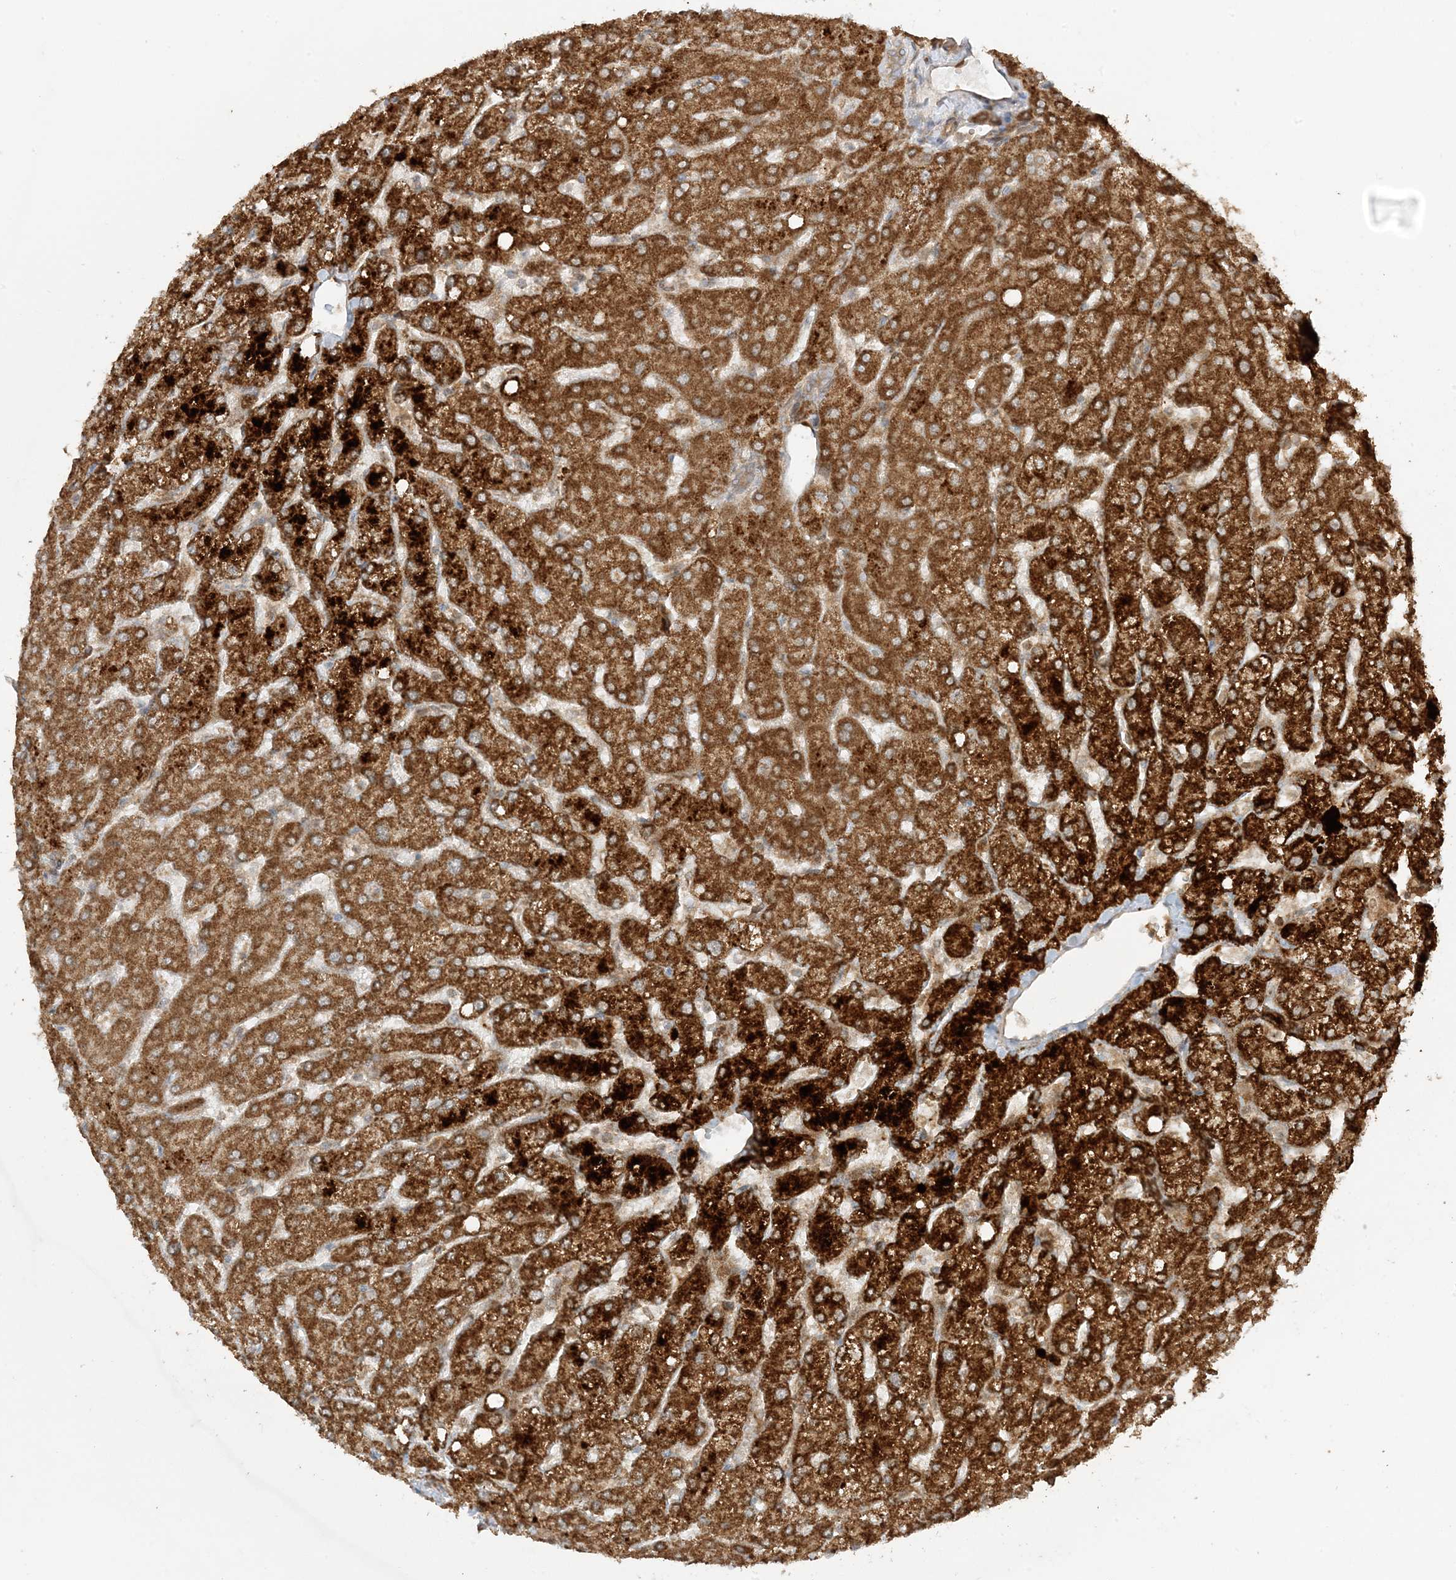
{"staining": {"intensity": "moderate", "quantity": ">75%", "location": "cytoplasmic/membranous"}, "tissue": "liver", "cell_type": "Cholangiocytes", "image_type": "normal", "snomed": [{"axis": "morphology", "description": "Normal tissue, NOS"}, {"axis": "topography", "description": "Liver"}], "caption": "Immunohistochemistry (IHC) (DAB) staining of unremarkable human liver displays moderate cytoplasmic/membranous protein staining in about >75% of cholangiocytes. Nuclei are stained in blue.", "gene": "XRN1", "patient": {"sex": "female", "age": 54}}